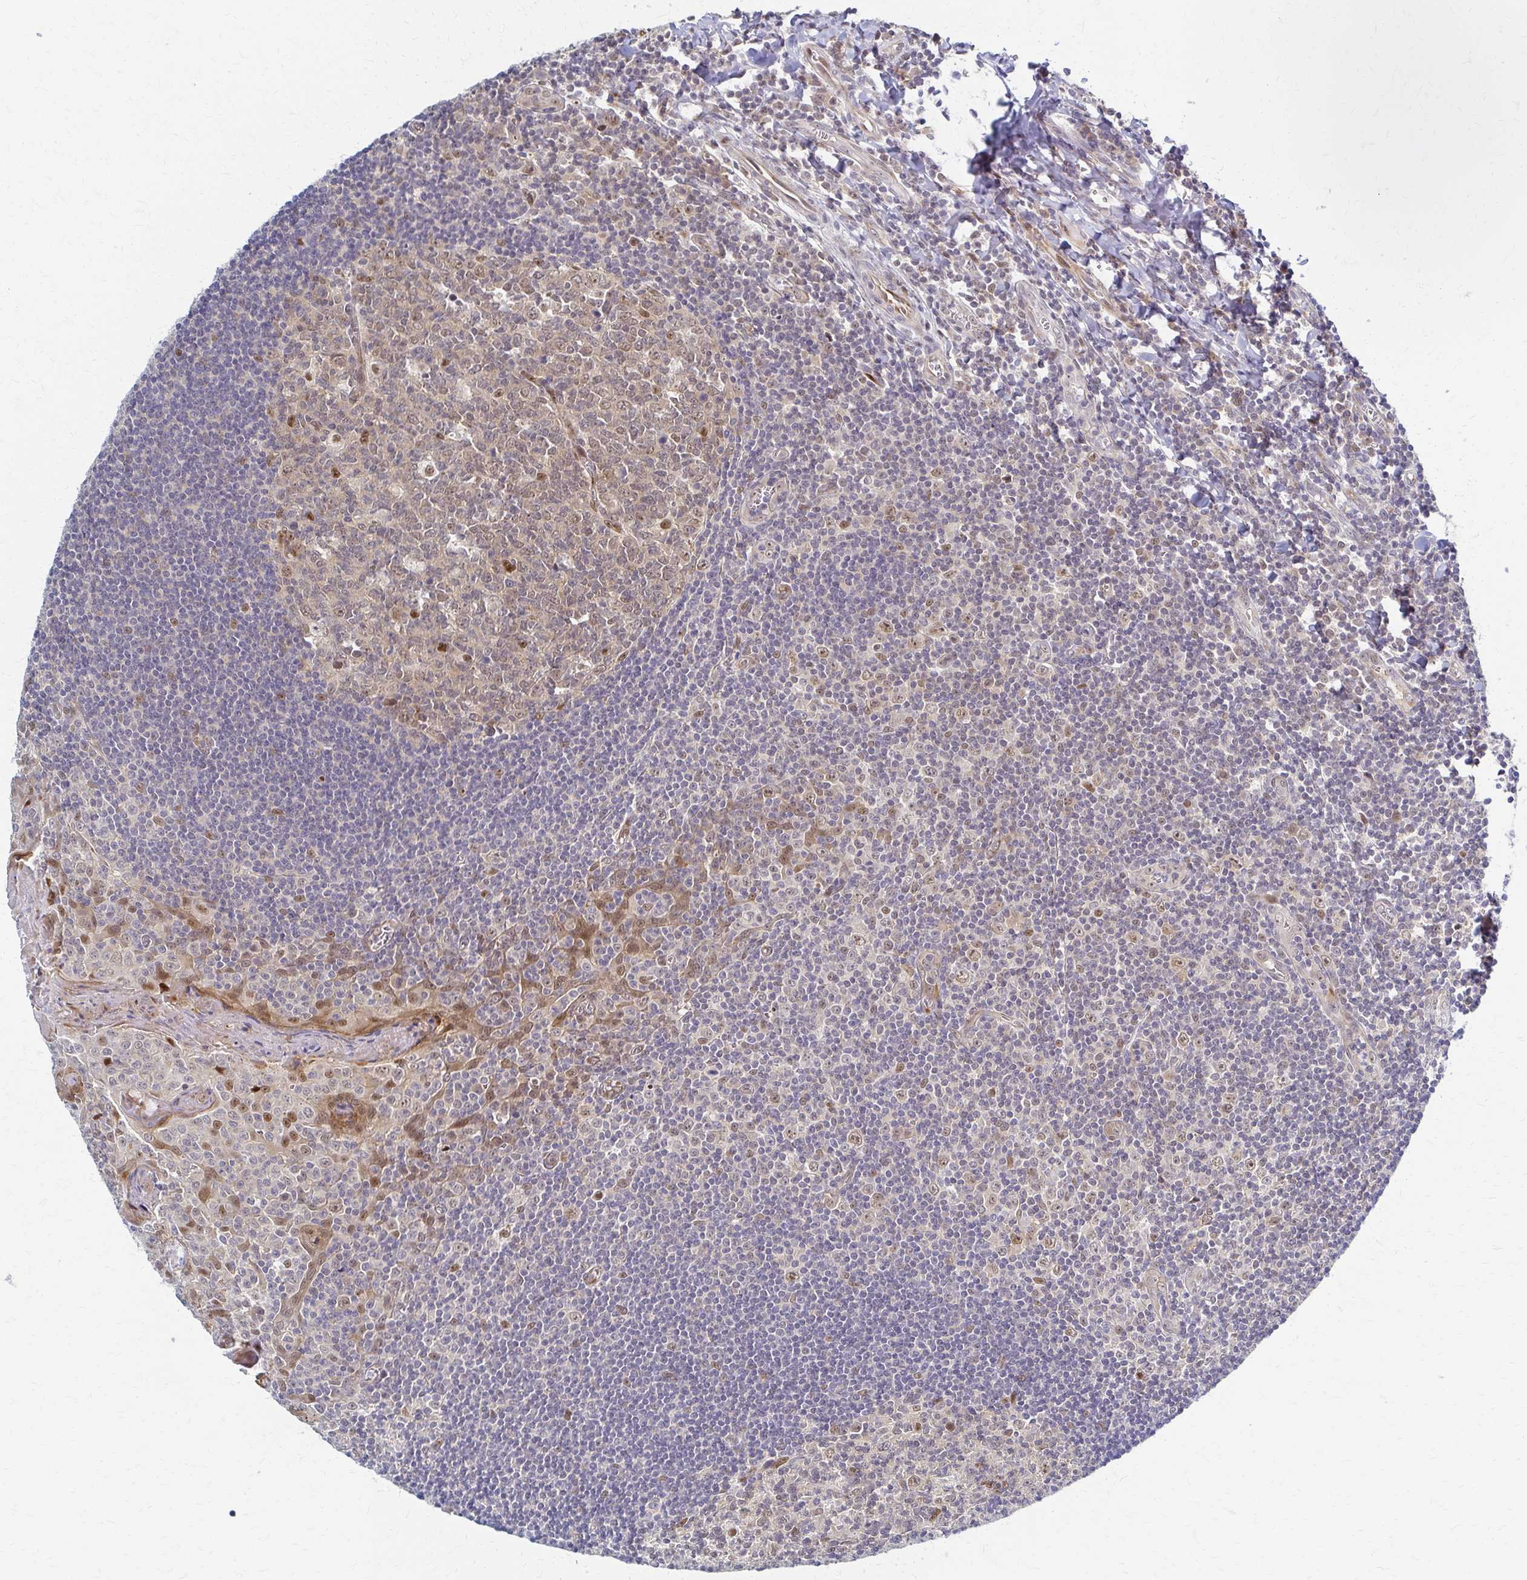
{"staining": {"intensity": "weak", "quantity": ">75%", "location": "nuclear"}, "tissue": "tonsil", "cell_type": "Germinal center cells", "image_type": "normal", "snomed": [{"axis": "morphology", "description": "Normal tissue, NOS"}, {"axis": "morphology", "description": "Inflammation, NOS"}, {"axis": "topography", "description": "Tonsil"}], "caption": "Immunohistochemistry image of benign tonsil: human tonsil stained using immunohistochemistry demonstrates low levels of weak protein expression localized specifically in the nuclear of germinal center cells, appearing as a nuclear brown color.", "gene": "PSMD7", "patient": {"sex": "female", "age": 31}}